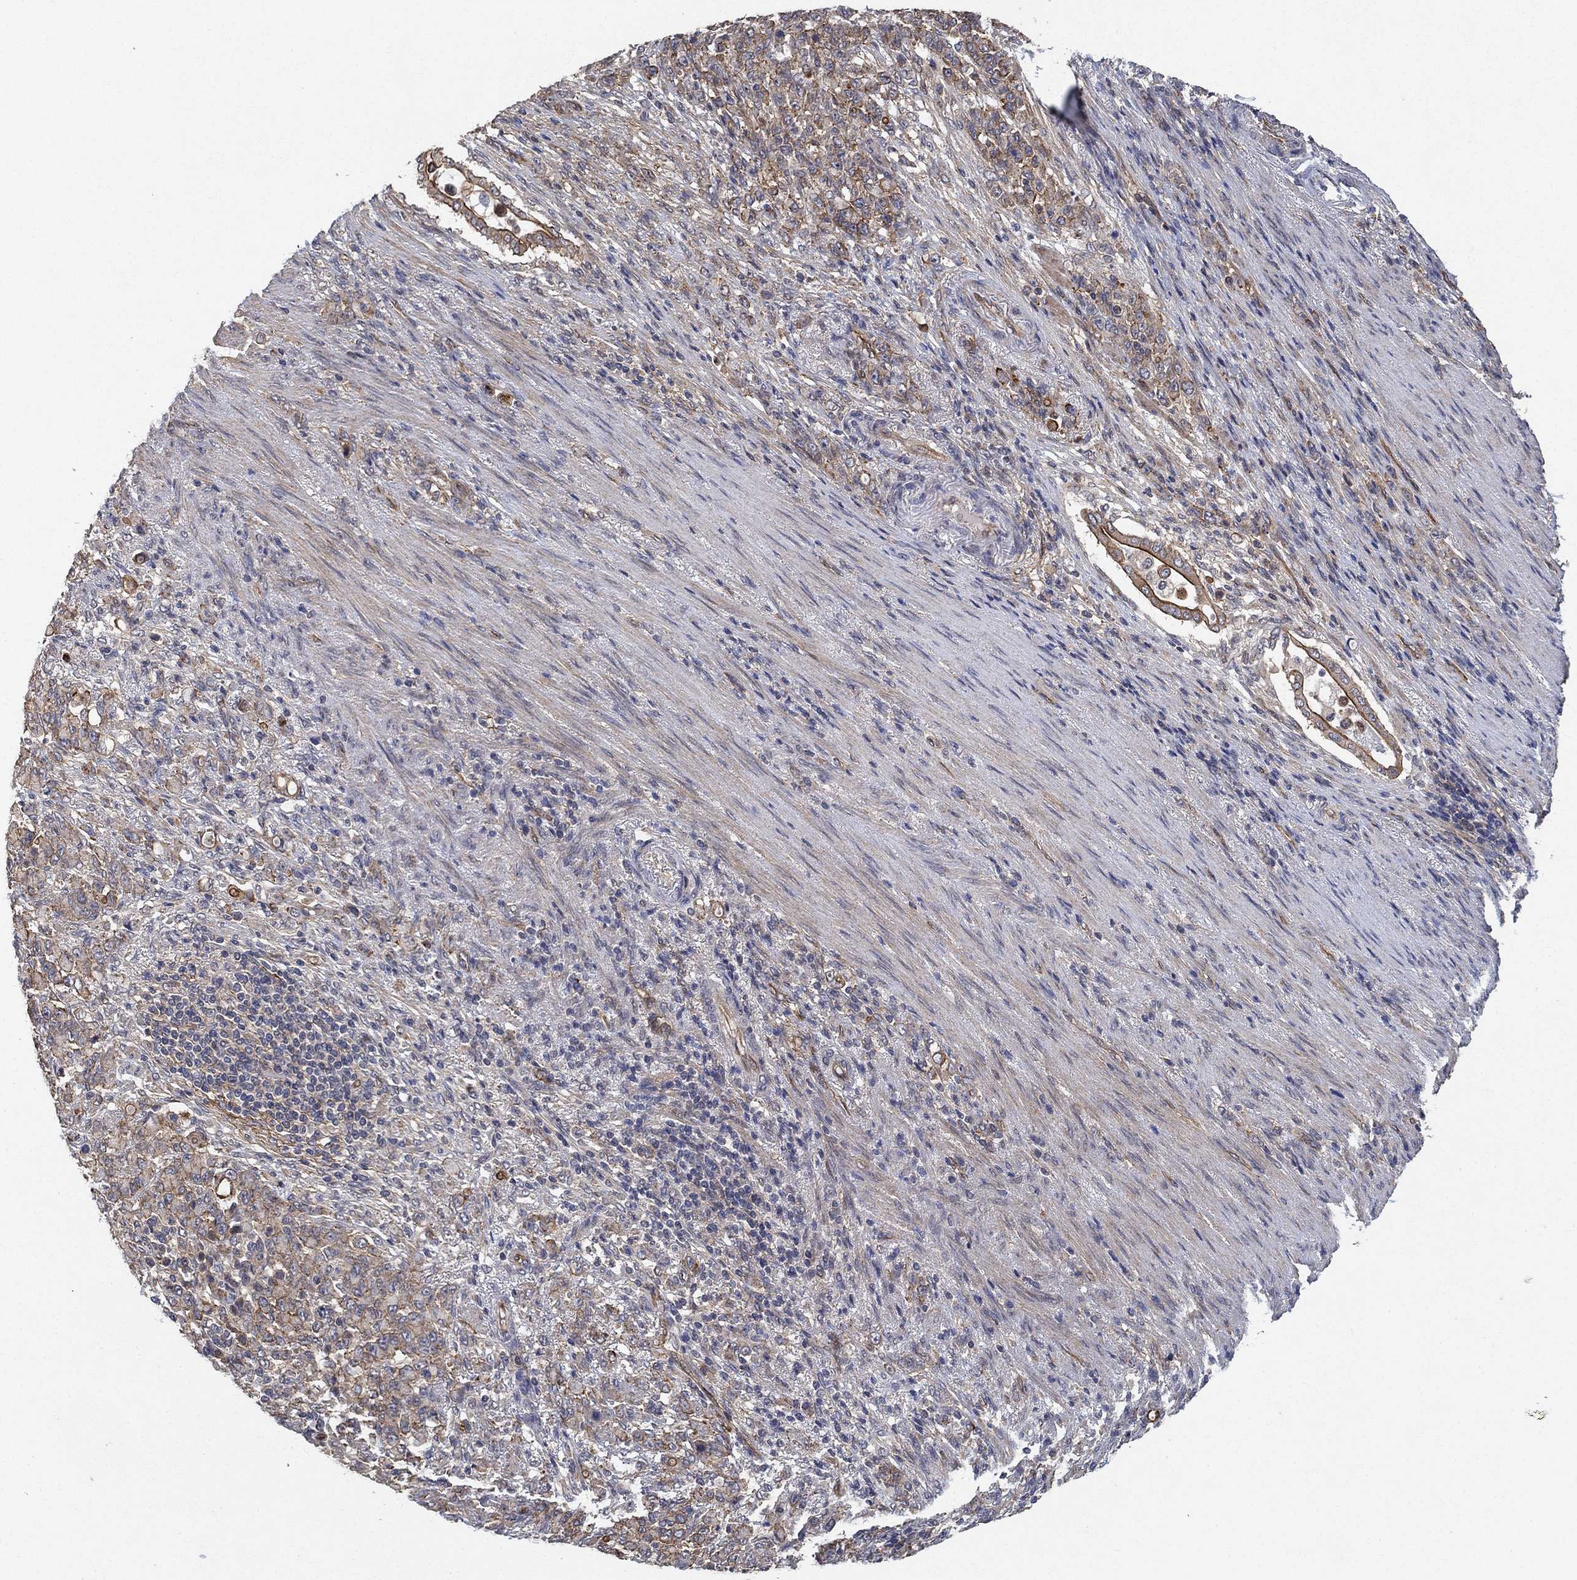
{"staining": {"intensity": "moderate", "quantity": "<25%", "location": "cytoplasmic/membranous"}, "tissue": "stomach cancer", "cell_type": "Tumor cells", "image_type": "cancer", "snomed": [{"axis": "morphology", "description": "Normal tissue, NOS"}, {"axis": "morphology", "description": "Adenocarcinoma, NOS"}, {"axis": "topography", "description": "Stomach"}], "caption": "Adenocarcinoma (stomach) tissue demonstrates moderate cytoplasmic/membranous positivity in about <25% of tumor cells", "gene": "MCUR1", "patient": {"sex": "female", "age": 79}}